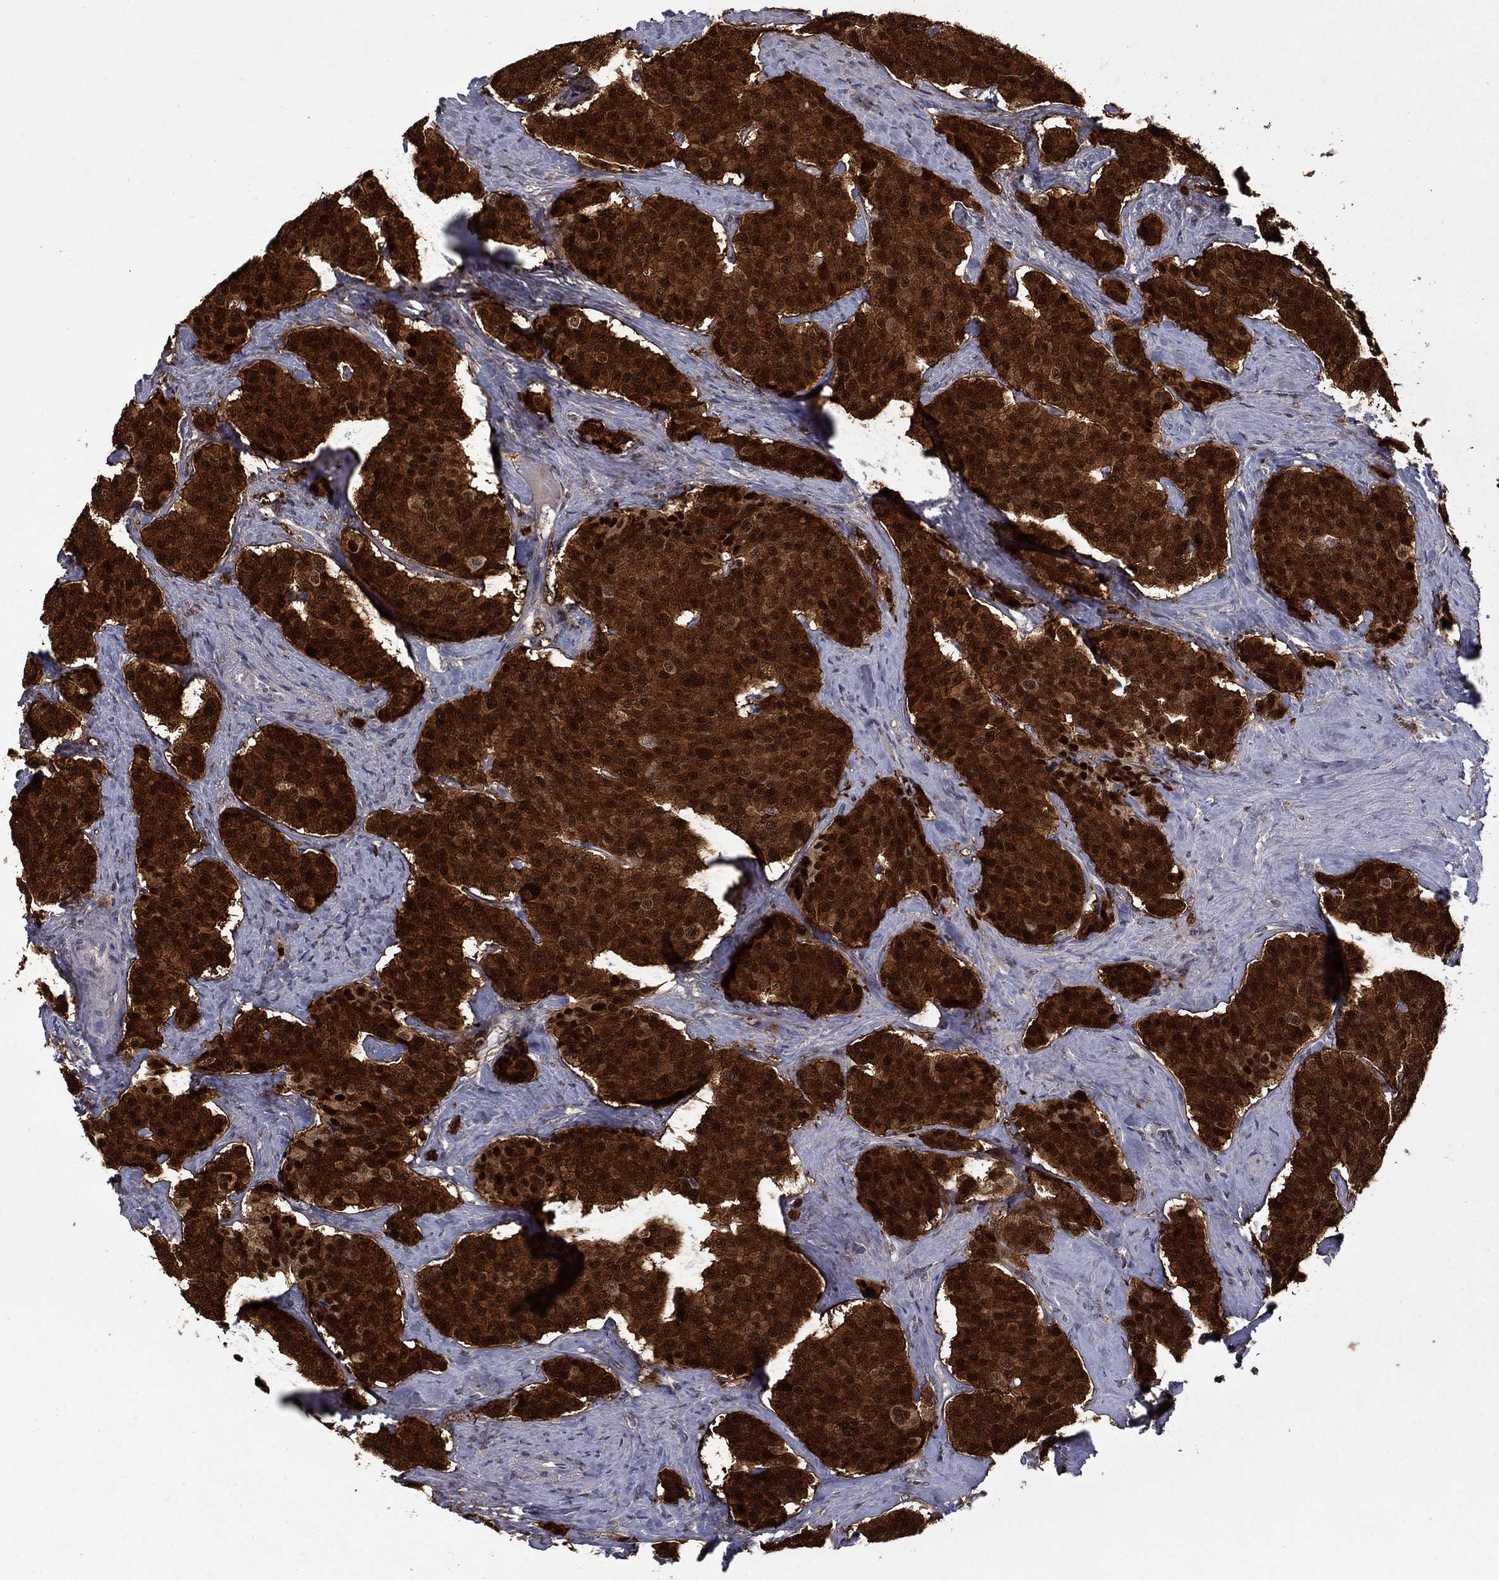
{"staining": {"intensity": "strong", "quantity": ">75%", "location": "cytoplasmic/membranous,nuclear"}, "tissue": "carcinoid", "cell_type": "Tumor cells", "image_type": "cancer", "snomed": [{"axis": "morphology", "description": "Carcinoid, malignant, NOS"}, {"axis": "topography", "description": "Small intestine"}], "caption": "Brown immunohistochemical staining in human carcinoid demonstrates strong cytoplasmic/membranous and nuclear positivity in approximately >75% of tumor cells. The staining was performed using DAB, with brown indicating positive protein expression. Nuclei are stained blue with hematoxylin.", "gene": "CBR1", "patient": {"sex": "female", "age": 58}}